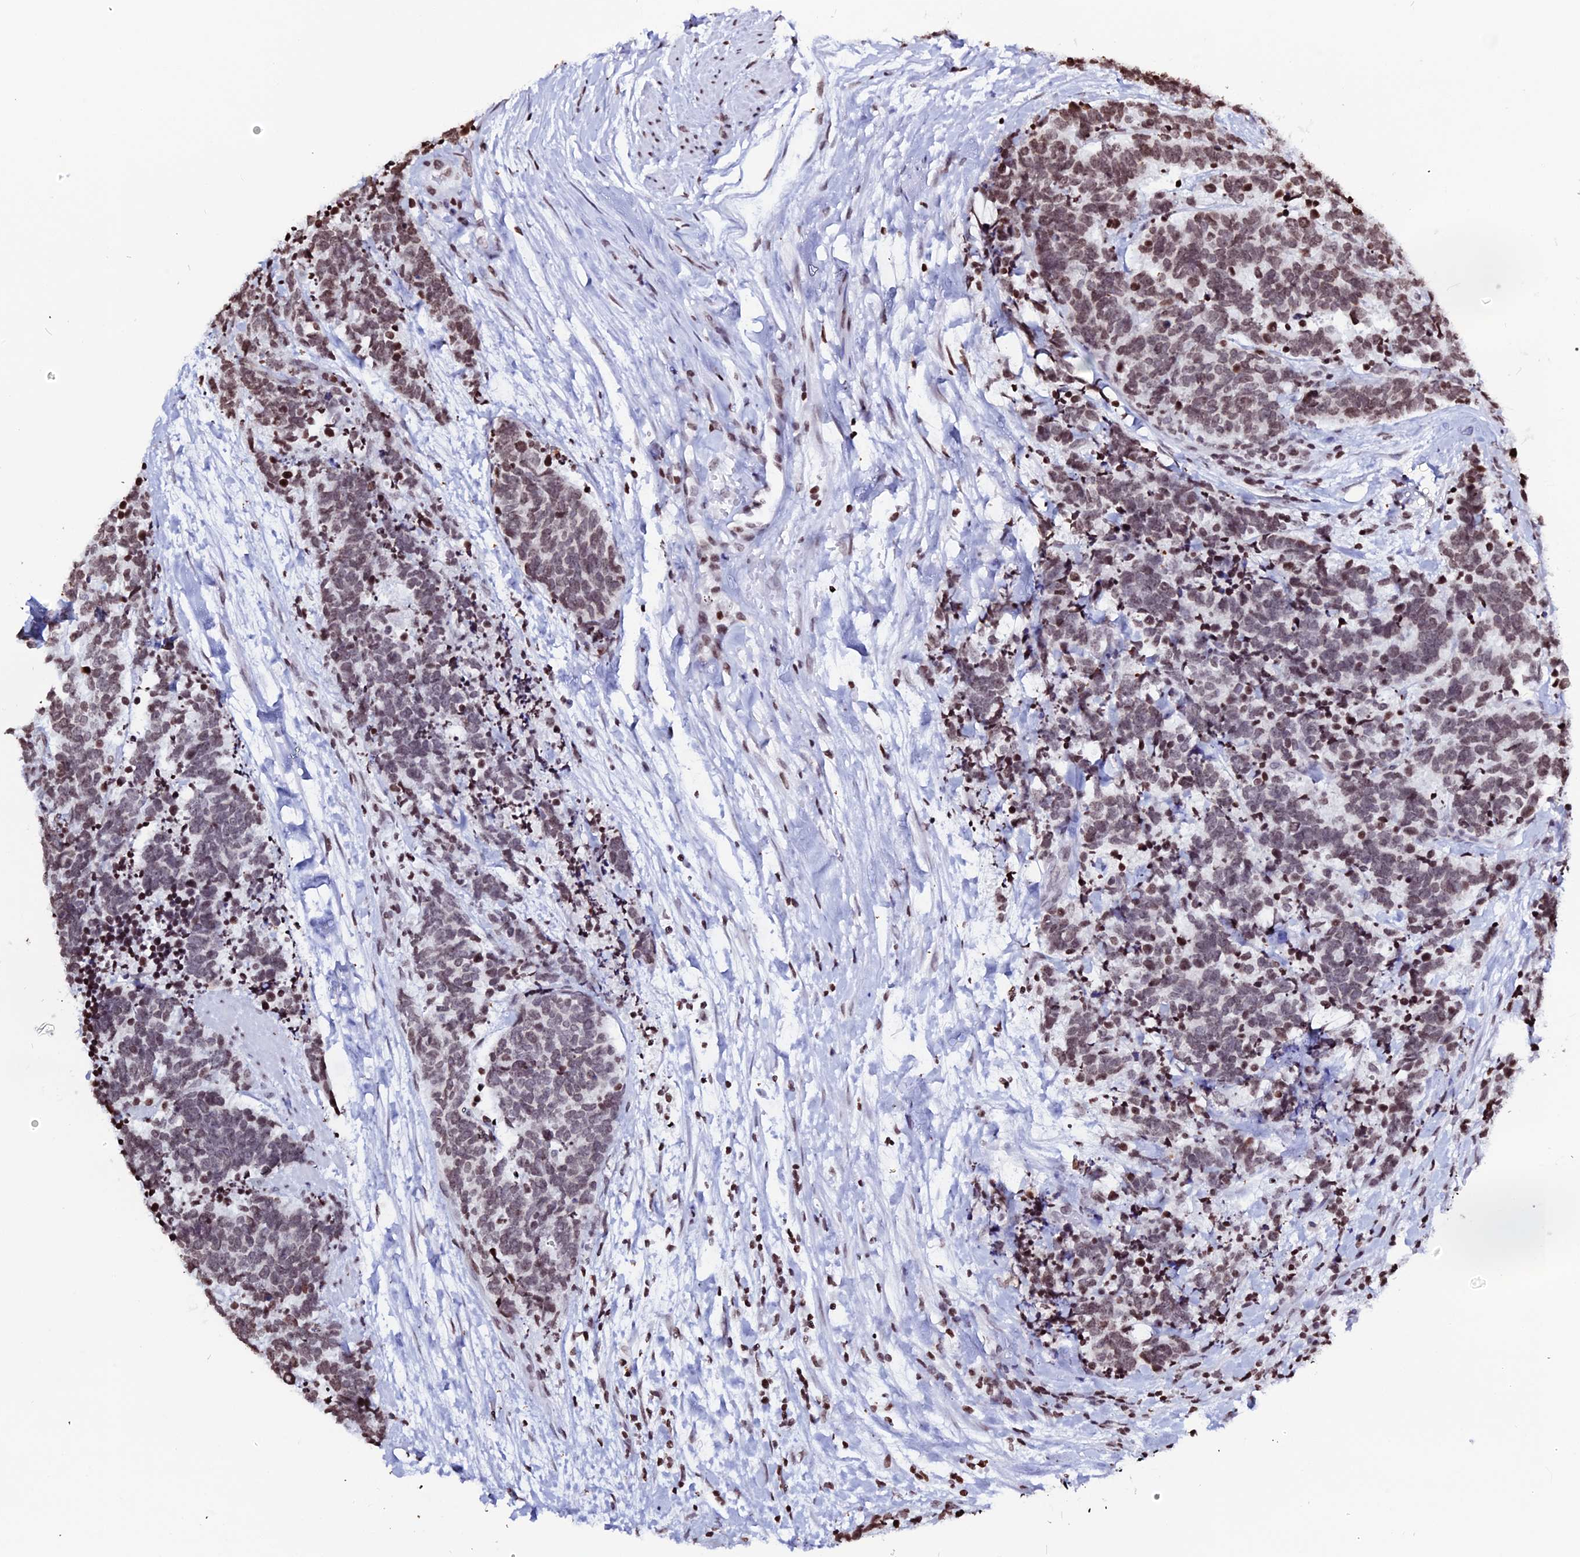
{"staining": {"intensity": "moderate", "quantity": ">75%", "location": "nuclear"}, "tissue": "carcinoid", "cell_type": "Tumor cells", "image_type": "cancer", "snomed": [{"axis": "morphology", "description": "Carcinoma, NOS"}, {"axis": "morphology", "description": "Carcinoid, malignant, NOS"}, {"axis": "topography", "description": "Prostate"}], "caption": "Immunohistochemical staining of human carcinoid reveals moderate nuclear protein expression in approximately >75% of tumor cells.", "gene": "MACROH2A2", "patient": {"sex": "male", "age": 57}}